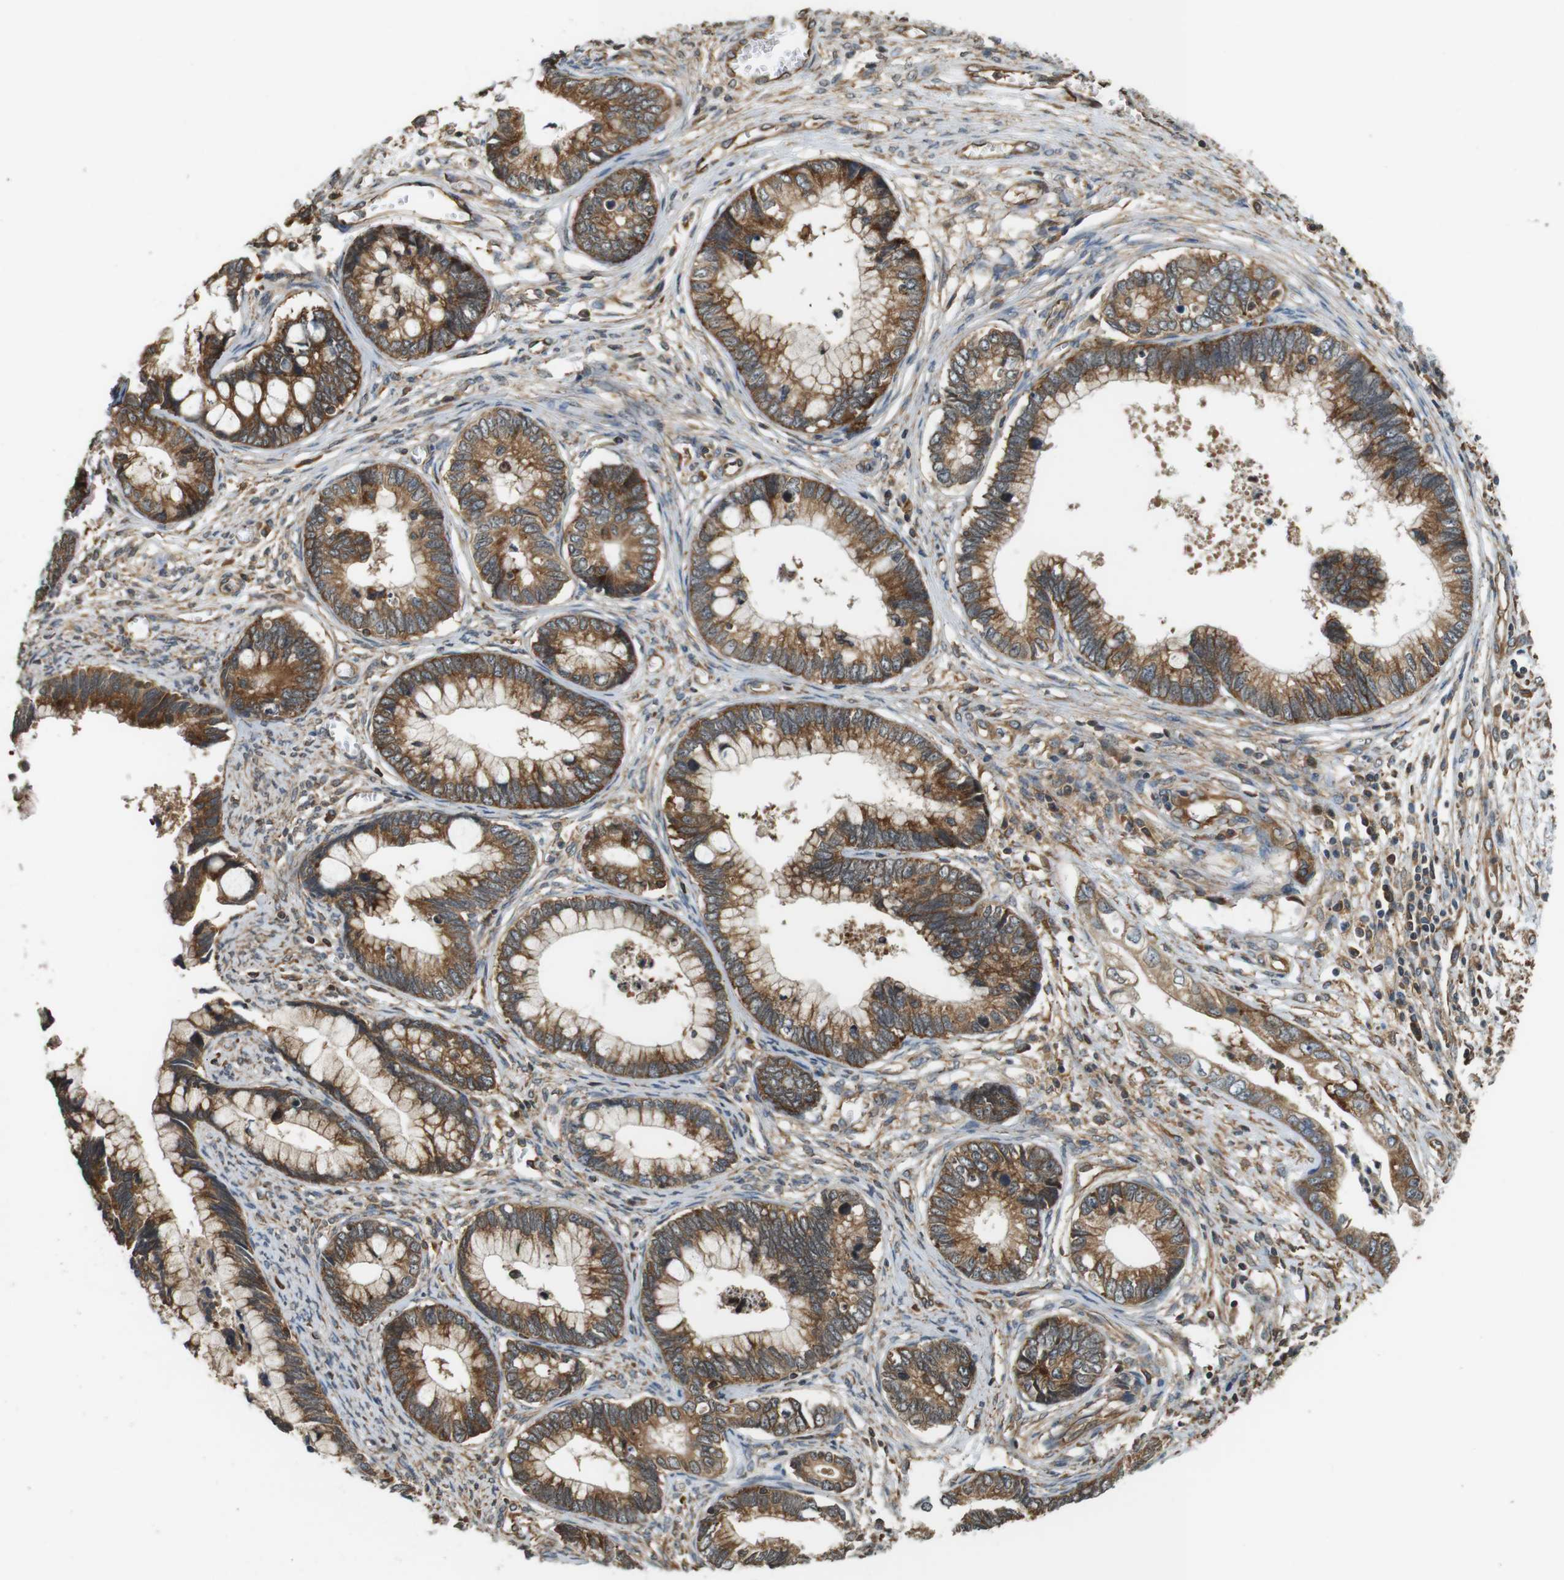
{"staining": {"intensity": "moderate", "quantity": ">75%", "location": "cytoplasmic/membranous"}, "tissue": "cervical cancer", "cell_type": "Tumor cells", "image_type": "cancer", "snomed": [{"axis": "morphology", "description": "Adenocarcinoma, NOS"}, {"axis": "topography", "description": "Cervix"}], "caption": "Protein positivity by IHC demonstrates moderate cytoplasmic/membranous staining in approximately >75% of tumor cells in cervical cancer (adenocarcinoma).", "gene": "PA2G4", "patient": {"sex": "female", "age": 44}}